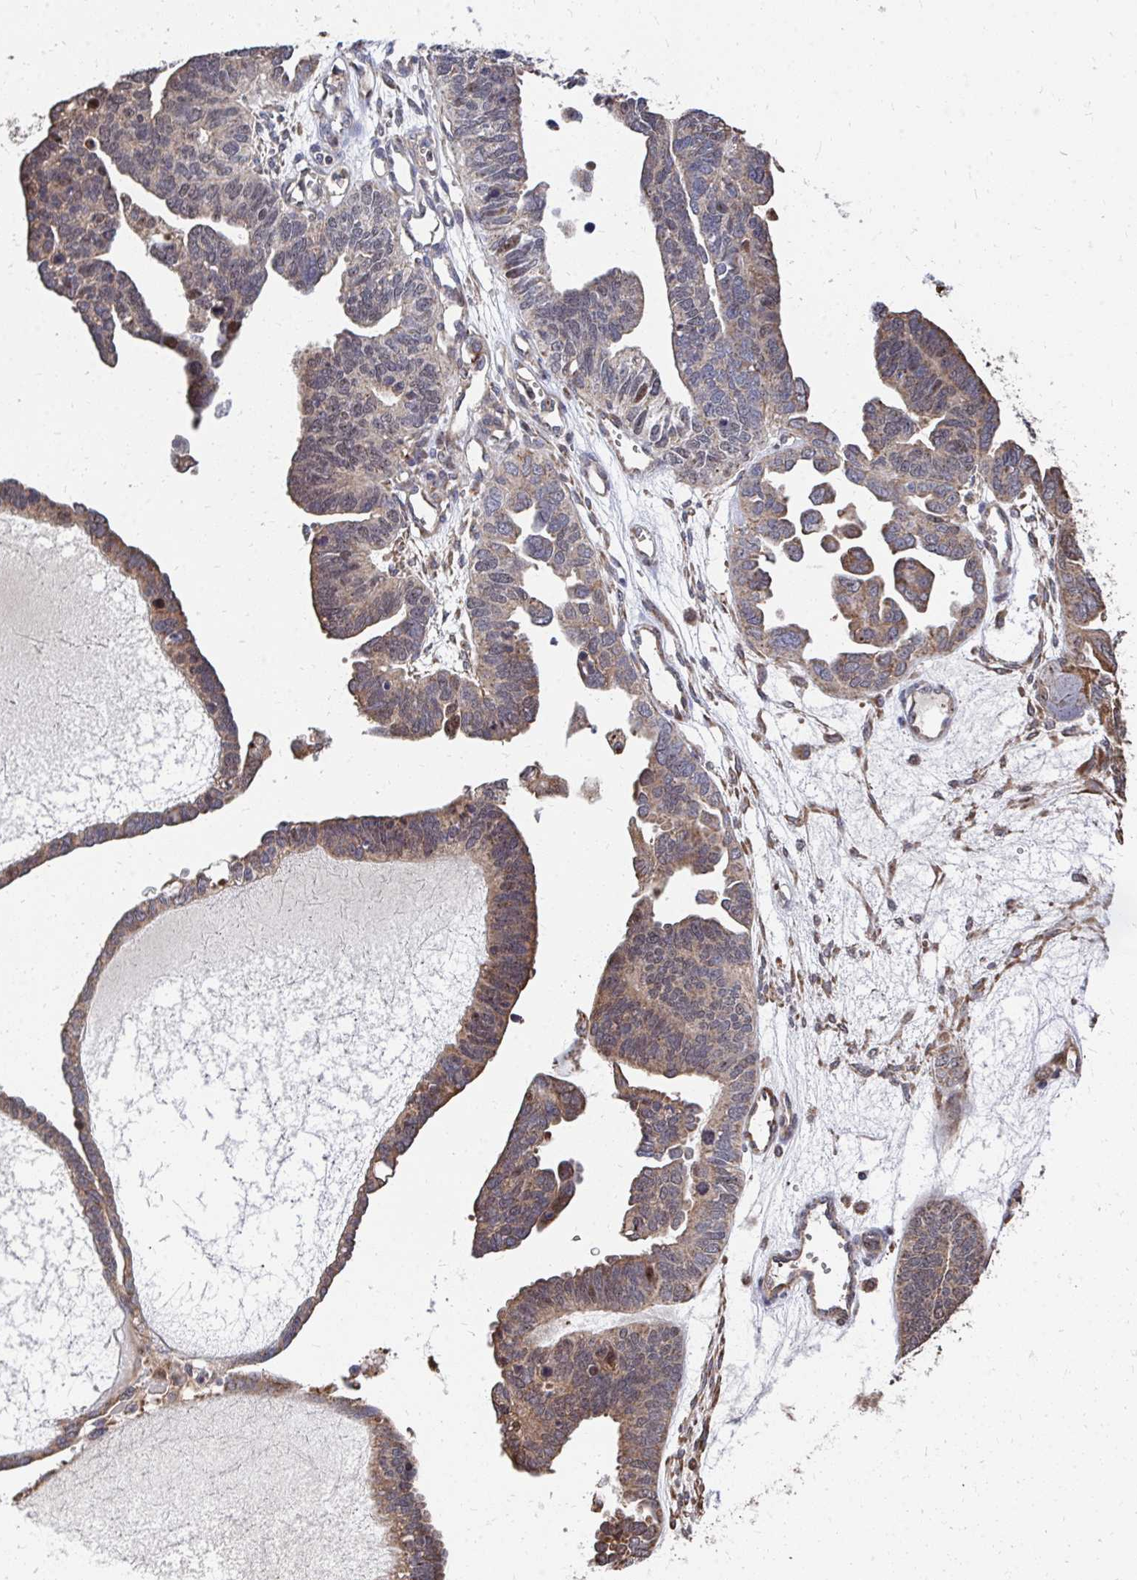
{"staining": {"intensity": "moderate", "quantity": "25%-75%", "location": "cytoplasmic/membranous"}, "tissue": "ovarian cancer", "cell_type": "Tumor cells", "image_type": "cancer", "snomed": [{"axis": "morphology", "description": "Cystadenocarcinoma, serous, NOS"}, {"axis": "topography", "description": "Ovary"}], "caption": "Immunohistochemistry image of ovarian cancer stained for a protein (brown), which exhibits medium levels of moderate cytoplasmic/membranous staining in about 25%-75% of tumor cells.", "gene": "FAM89A", "patient": {"sex": "female", "age": 51}}